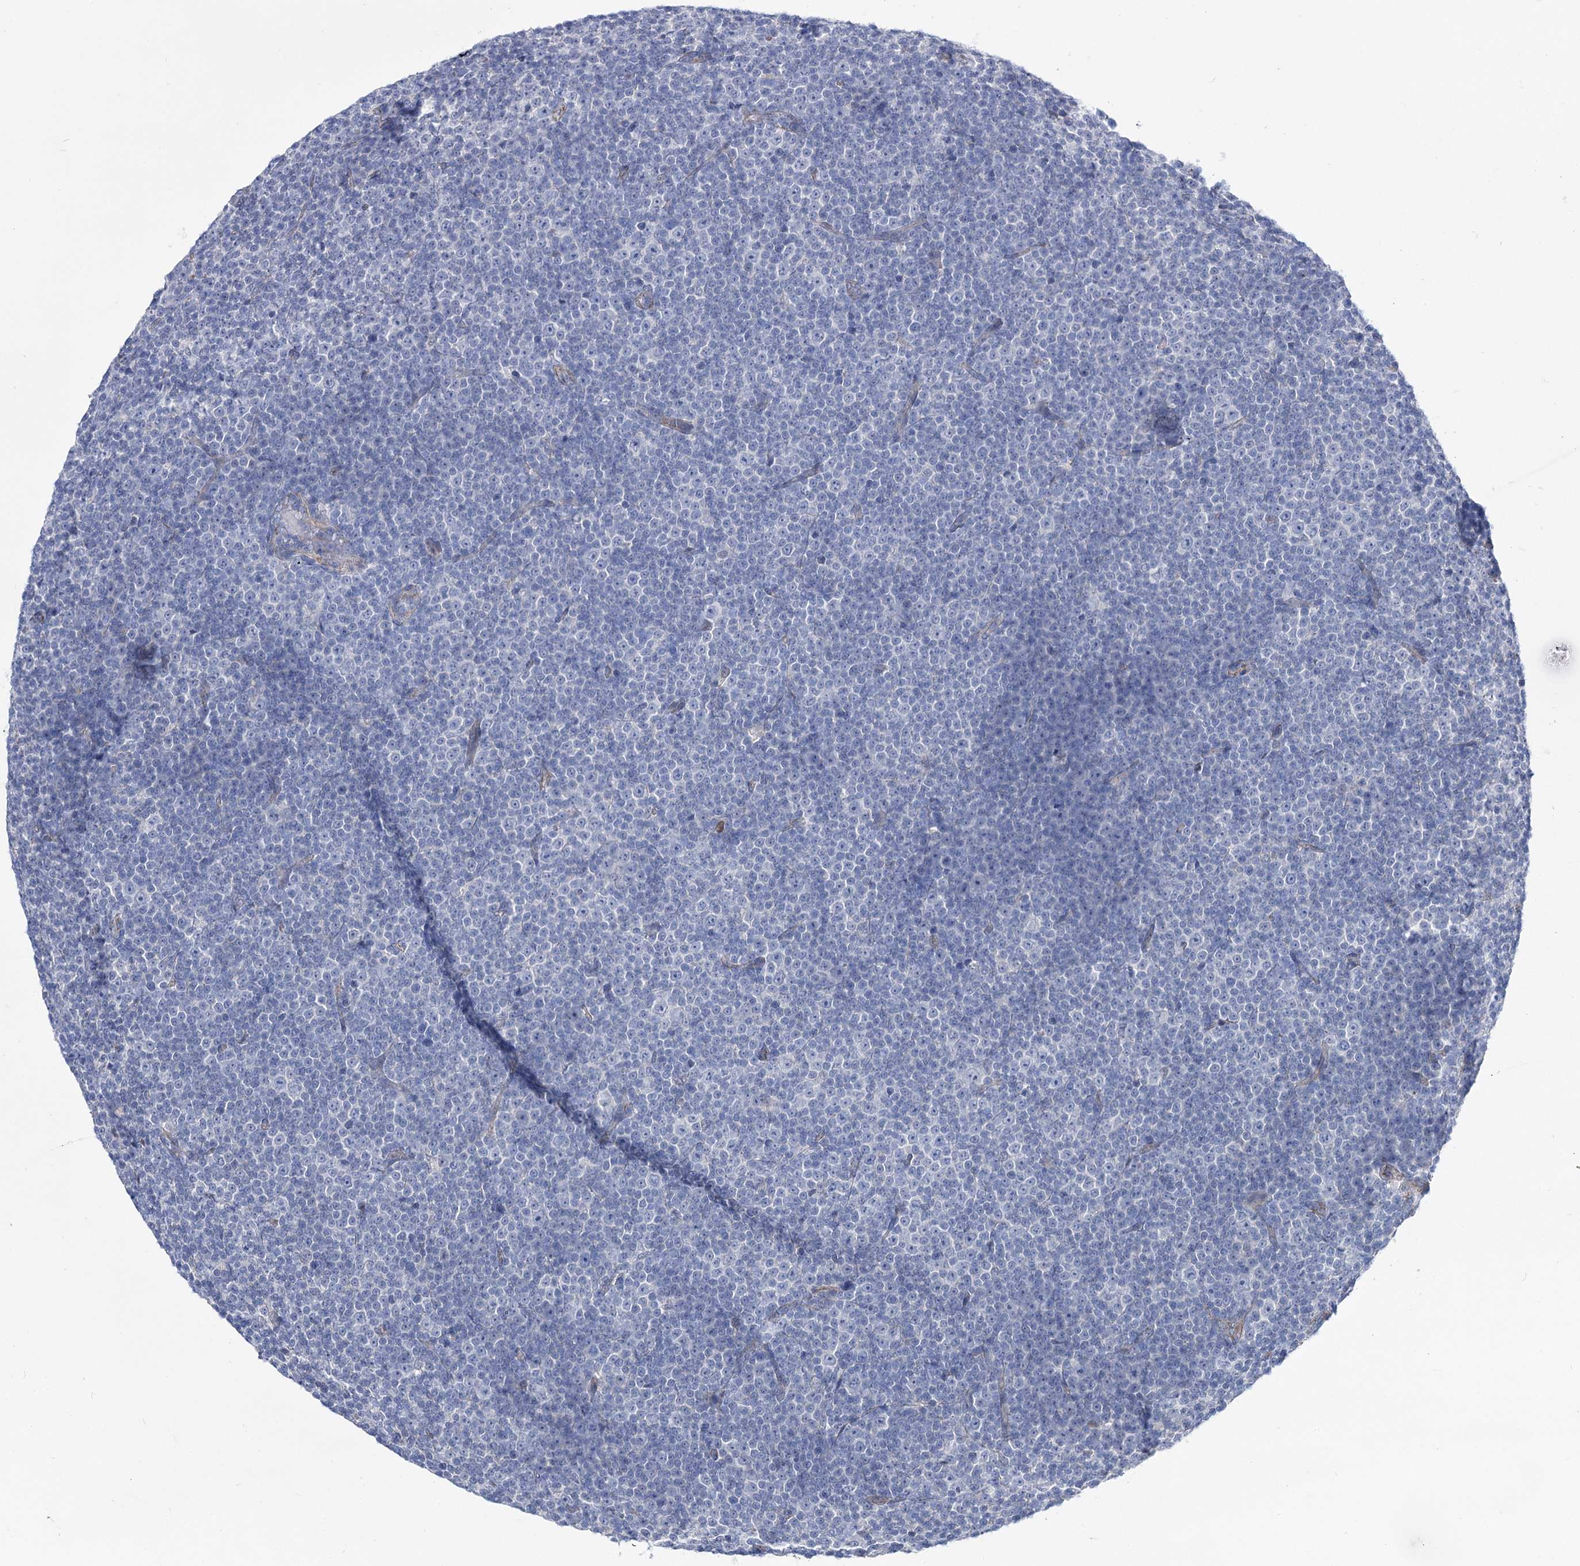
{"staining": {"intensity": "negative", "quantity": "none", "location": "none"}, "tissue": "lymphoma", "cell_type": "Tumor cells", "image_type": "cancer", "snomed": [{"axis": "morphology", "description": "Malignant lymphoma, non-Hodgkin's type, Low grade"}, {"axis": "topography", "description": "Lymph node"}], "caption": "A micrograph of lymphoma stained for a protein demonstrates no brown staining in tumor cells.", "gene": "NRAP", "patient": {"sex": "female", "age": 67}}